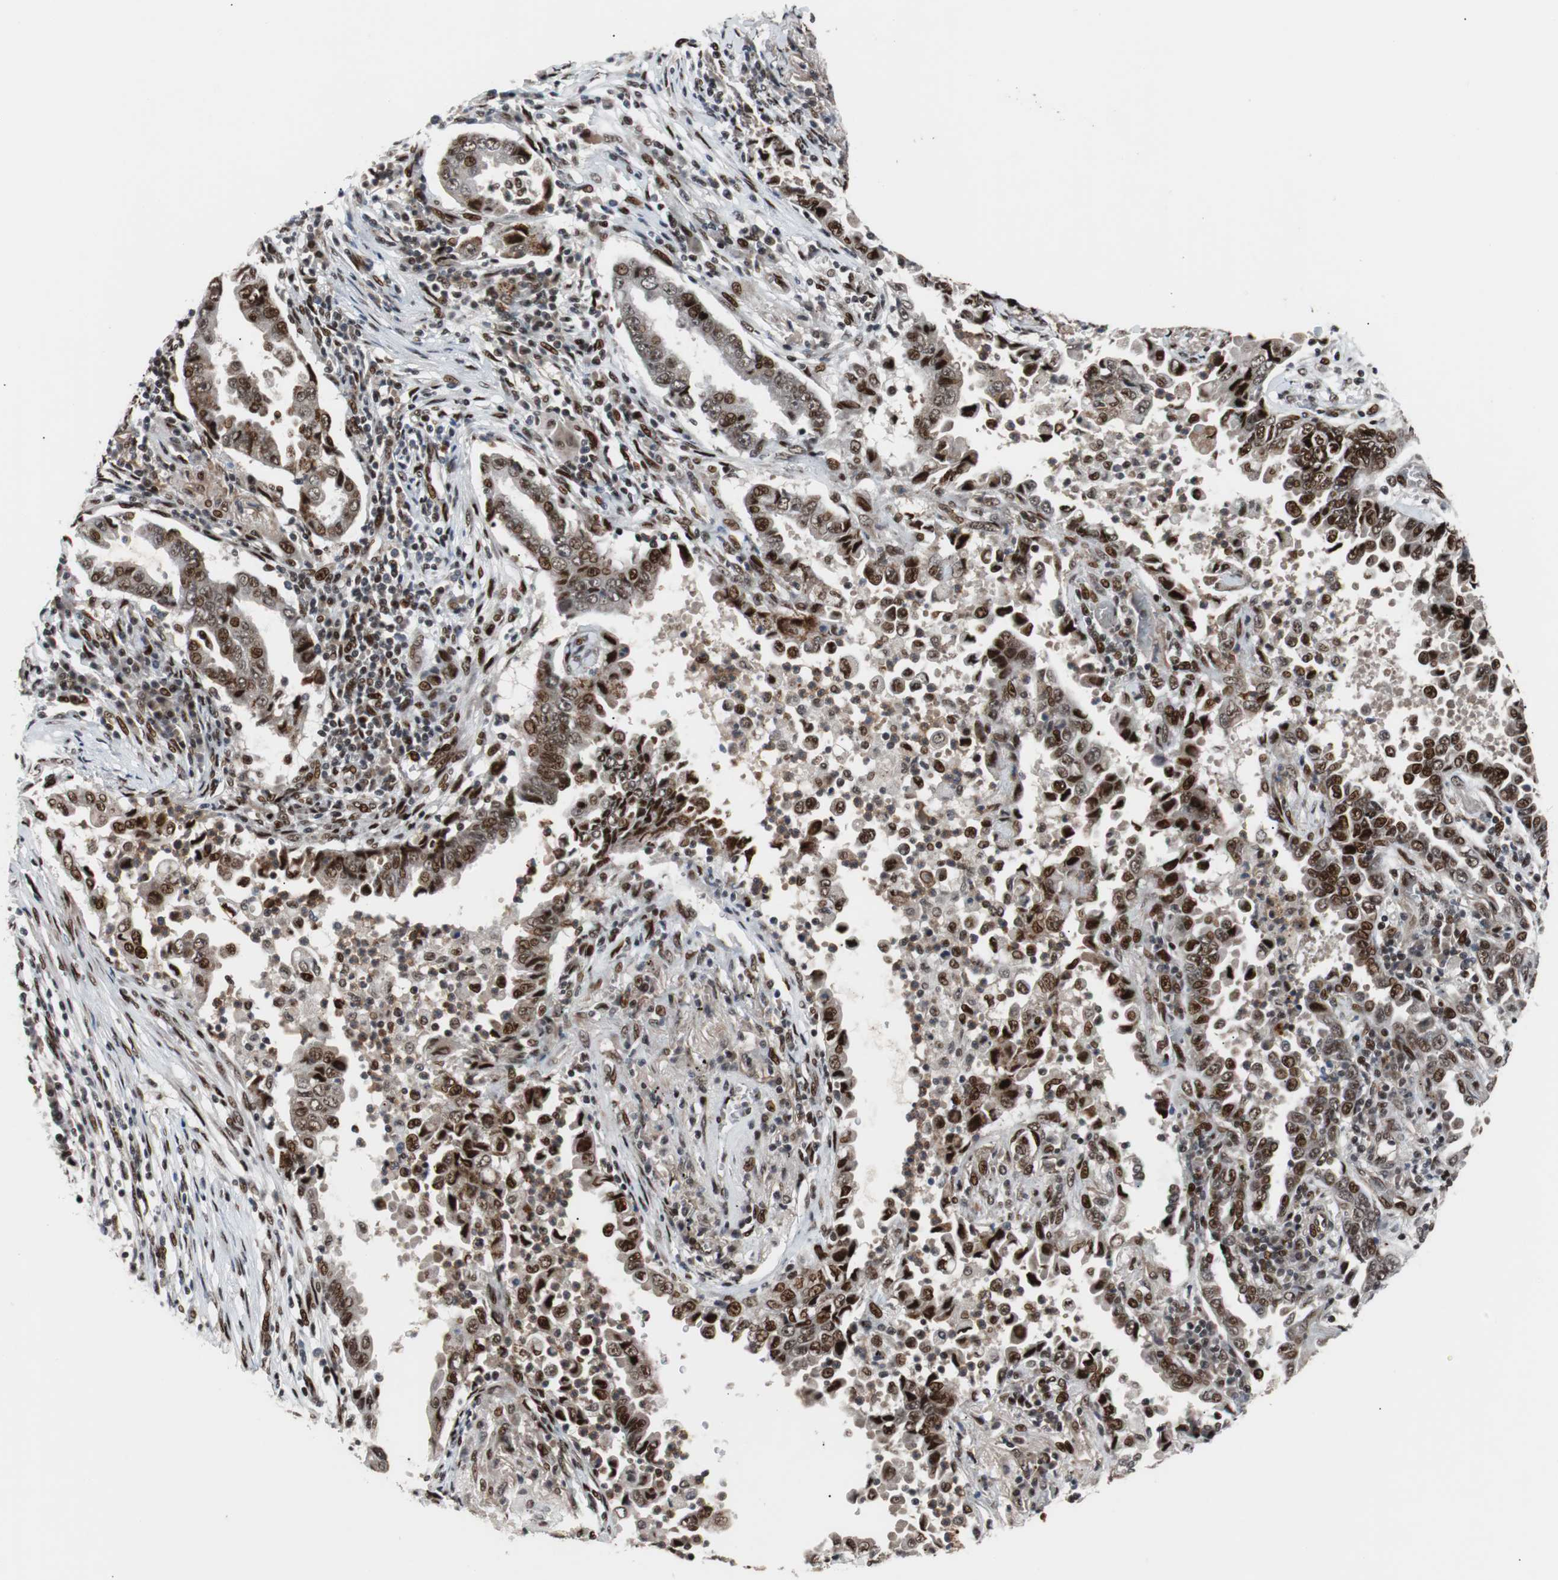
{"staining": {"intensity": "strong", "quantity": ">75%", "location": "nuclear"}, "tissue": "lung cancer", "cell_type": "Tumor cells", "image_type": "cancer", "snomed": [{"axis": "morphology", "description": "Normal tissue, NOS"}, {"axis": "morphology", "description": "Inflammation, NOS"}, {"axis": "morphology", "description": "Adenocarcinoma, NOS"}, {"axis": "topography", "description": "Lung"}], "caption": "IHC photomicrograph of human adenocarcinoma (lung) stained for a protein (brown), which exhibits high levels of strong nuclear staining in about >75% of tumor cells.", "gene": "NBL1", "patient": {"sex": "female", "age": 64}}